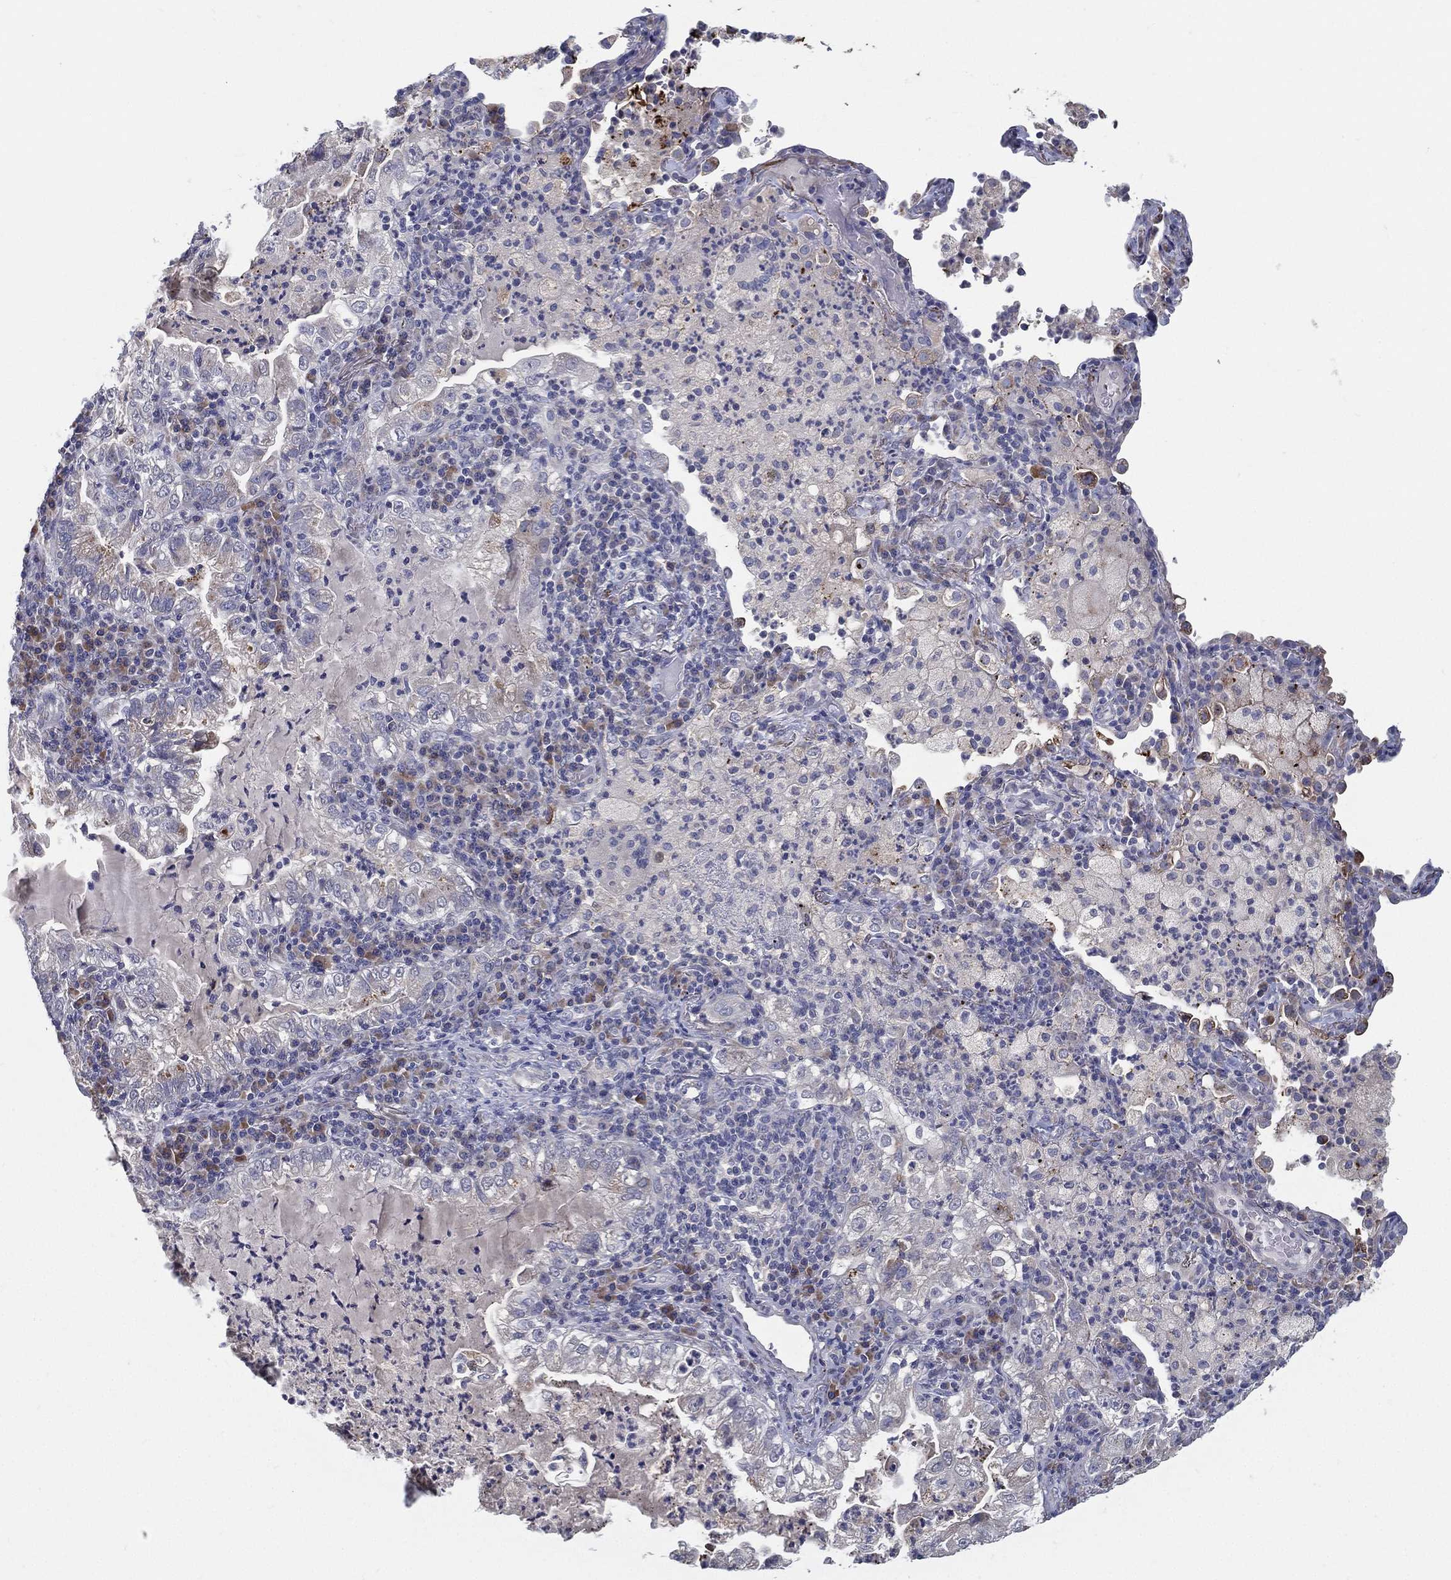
{"staining": {"intensity": "negative", "quantity": "none", "location": "none"}, "tissue": "lung cancer", "cell_type": "Tumor cells", "image_type": "cancer", "snomed": [{"axis": "morphology", "description": "Adenocarcinoma, NOS"}, {"axis": "topography", "description": "Lung"}], "caption": "Micrograph shows no protein positivity in tumor cells of lung adenocarcinoma tissue.", "gene": "PCSK1", "patient": {"sex": "female", "age": 73}}